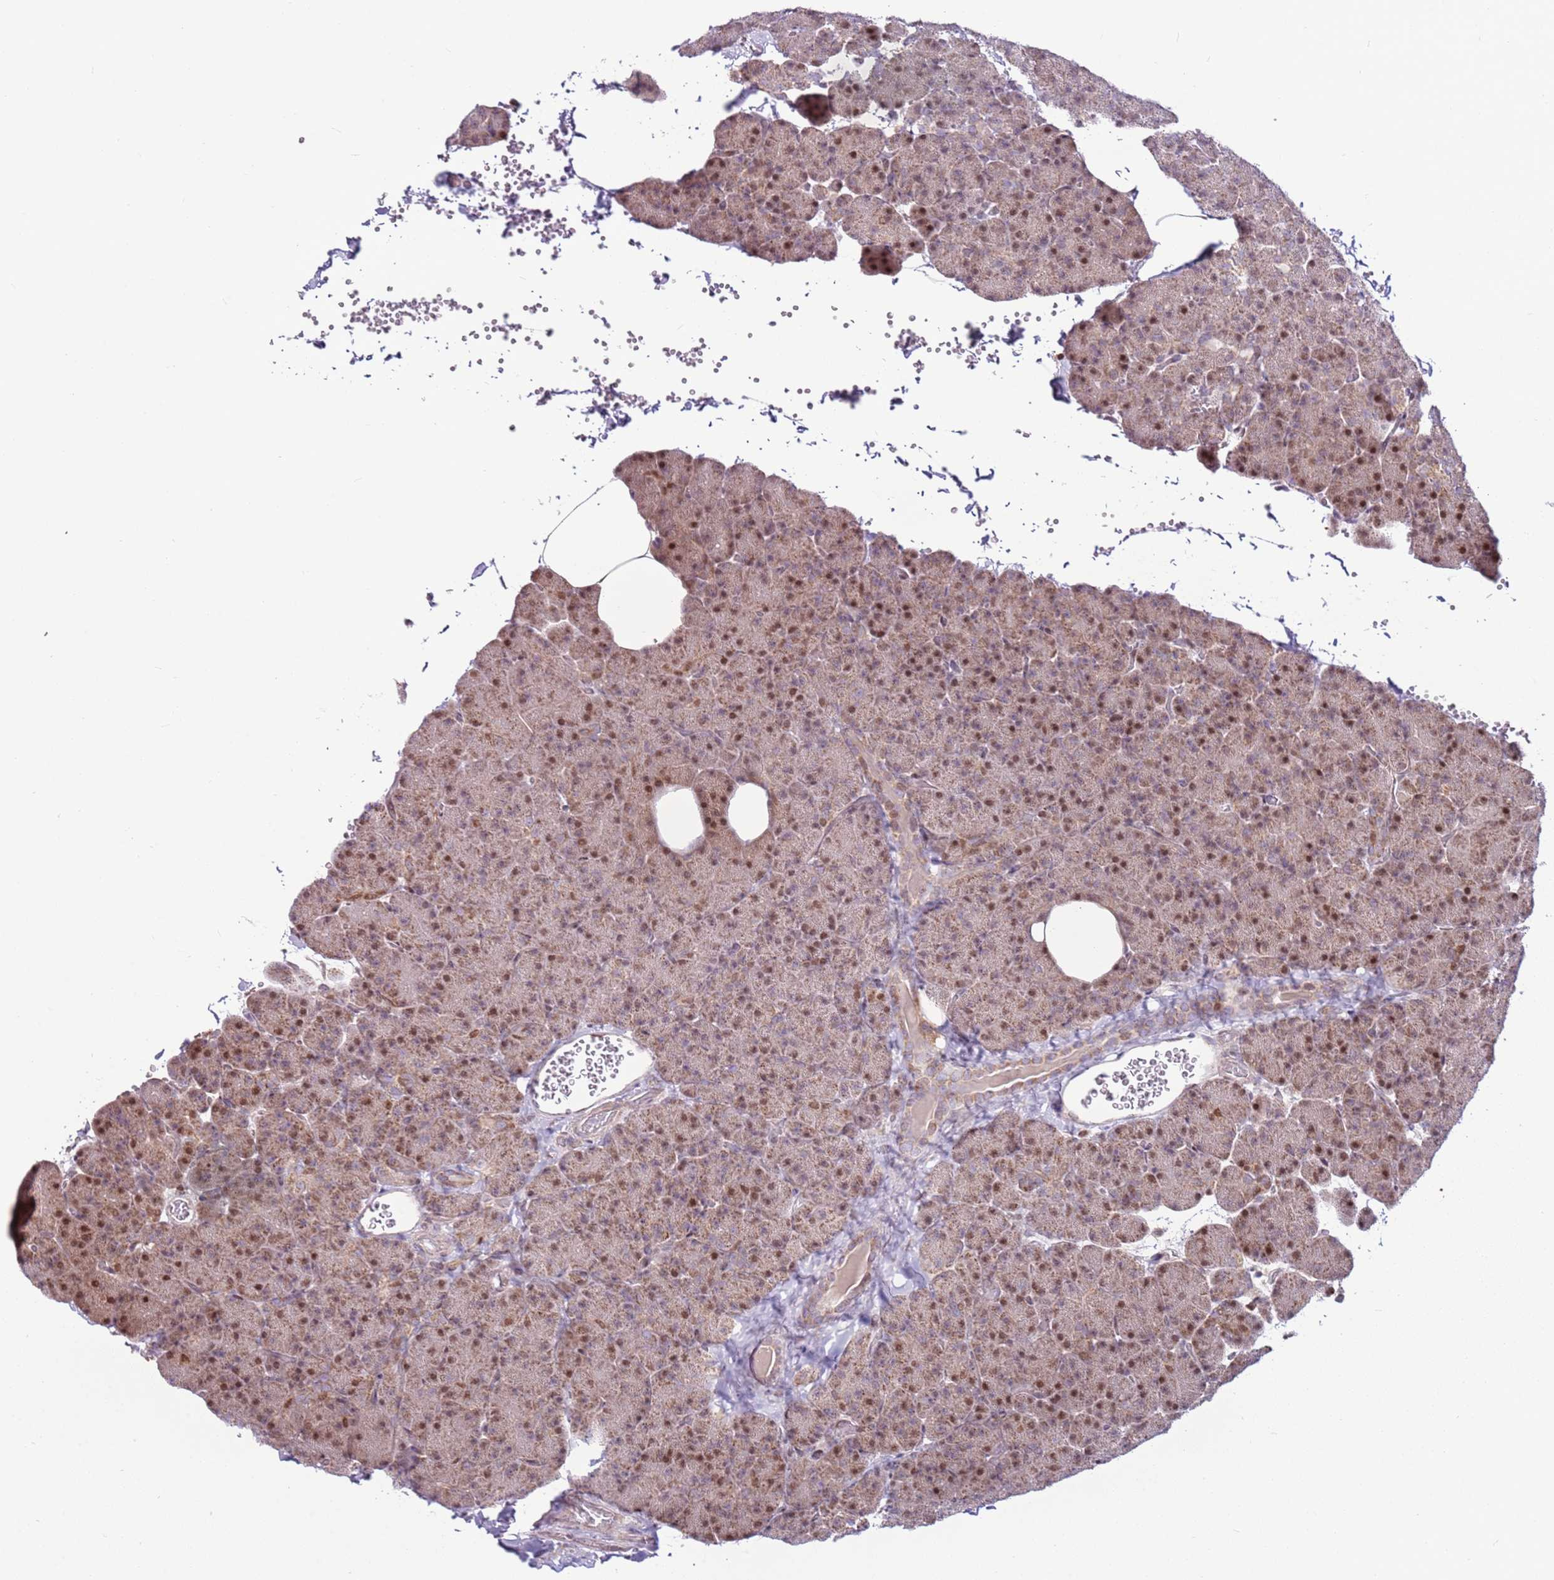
{"staining": {"intensity": "moderate", "quantity": "25%-75%", "location": "cytoplasmic/membranous,nuclear"}, "tissue": "pancreas", "cell_type": "Exocrine glandular cells", "image_type": "normal", "snomed": [{"axis": "morphology", "description": "Normal tissue, NOS"}, {"axis": "morphology", "description": "Carcinoid, malignant, NOS"}, {"axis": "topography", "description": "Pancreas"}], "caption": "Pancreas stained with DAB immunohistochemistry (IHC) exhibits medium levels of moderate cytoplasmic/membranous,nuclear expression in approximately 25%-75% of exocrine glandular cells.", "gene": "PCTP", "patient": {"sex": "female", "age": 35}}